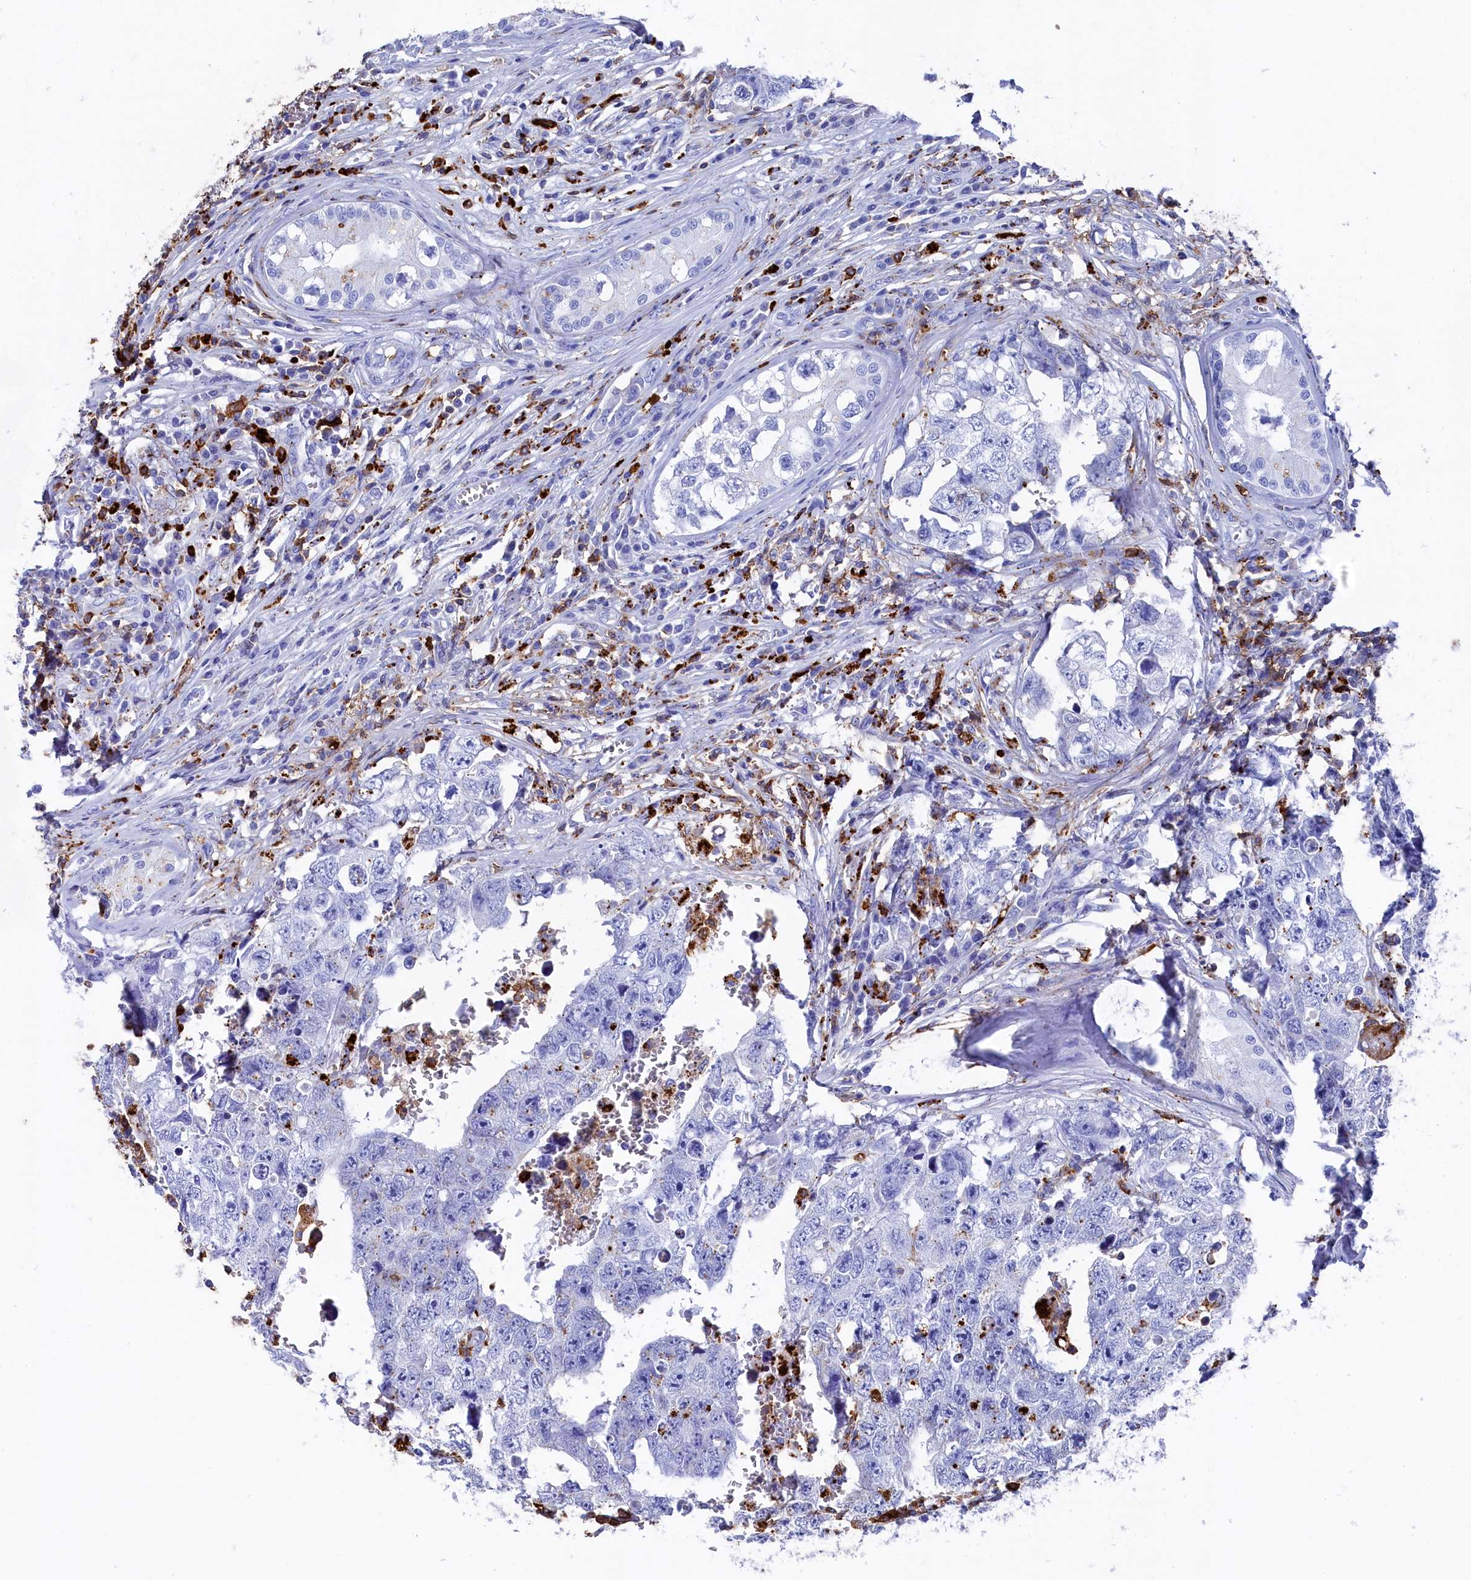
{"staining": {"intensity": "negative", "quantity": "none", "location": "none"}, "tissue": "testis cancer", "cell_type": "Tumor cells", "image_type": "cancer", "snomed": [{"axis": "morphology", "description": "Carcinoma, Embryonal, NOS"}, {"axis": "topography", "description": "Testis"}], "caption": "Immunohistochemistry (IHC) histopathology image of human testis embryonal carcinoma stained for a protein (brown), which demonstrates no expression in tumor cells. (Brightfield microscopy of DAB IHC at high magnification).", "gene": "PLAC8", "patient": {"sex": "male", "age": 17}}